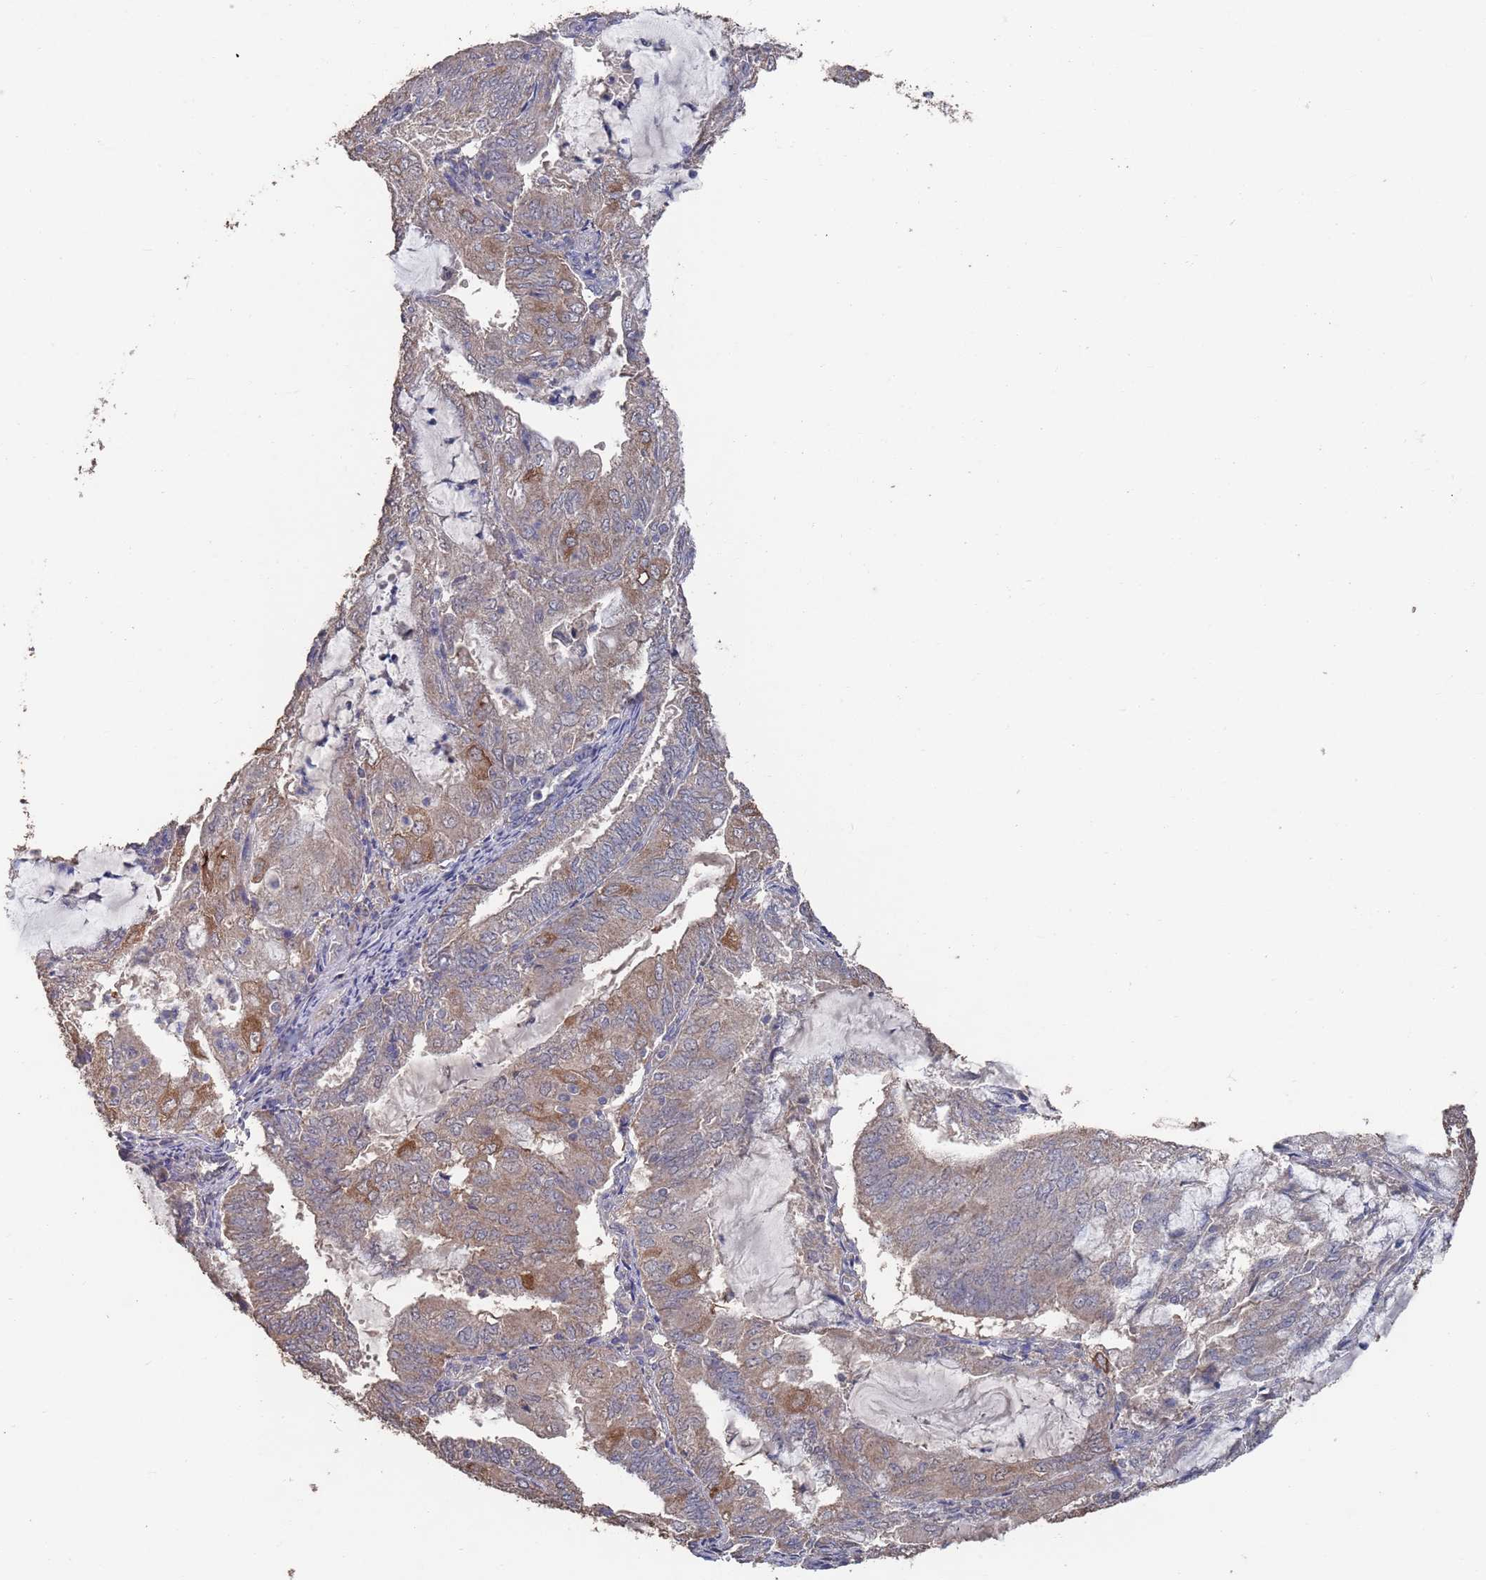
{"staining": {"intensity": "moderate", "quantity": "<25%", "location": "cytoplasmic/membranous"}, "tissue": "endometrial cancer", "cell_type": "Tumor cells", "image_type": "cancer", "snomed": [{"axis": "morphology", "description": "Adenocarcinoma, NOS"}, {"axis": "topography", "description": "Endometrium"}], "caption": "The photomicrograph exhibits immunohistochemical staining of adenocarcinoma (endometrial). There is moderate cytoplasmic/membranous positivity is seen in approximately <25% of tumor cells. Immunohistochemistry stains the protein of interest in brown and the nuclei are stained blue.", "gene": "BTBD18", "patient": {"sex": "female", "age": 81}}